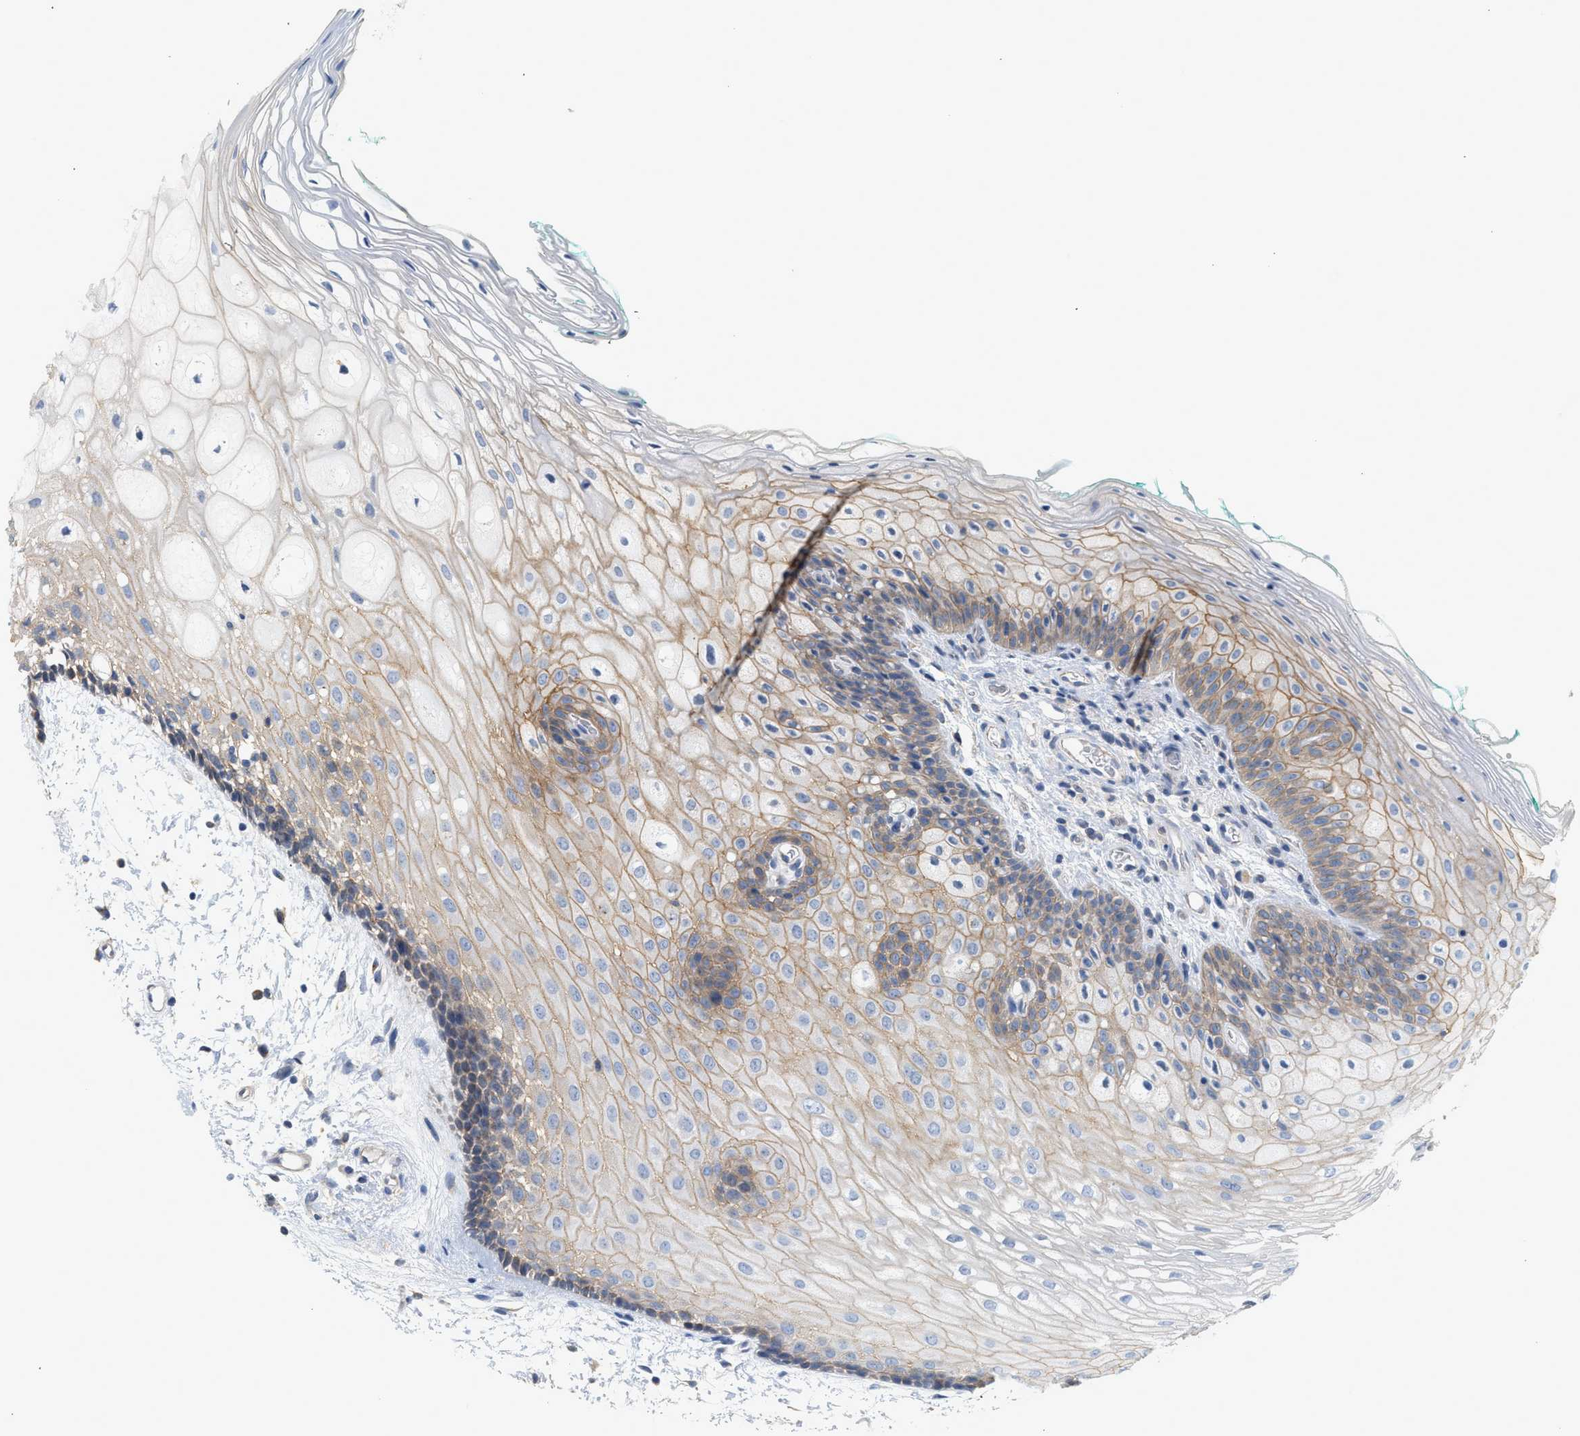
{"staining": {"intensity": "moderate", "quantity": "25%-75%", "location": "cytoplasmic/membranous"}, "tissue": "oral mucosa", "cell_type": "Squamous epithelial cells", "image_type": "normal", "snomed": [{"axis": "morphology", "description": "Normal tissue, NOS"}, {"axis": "topography", "description": "Skeletal muscle"}, {"axis": "topography", "description": "Oral tissue"}, {"axis": "topography", "description": "Peripheral nerve tissue"}], "caption": "Protein staining of normal oral mucosa displays moderate cytoplasmic/membranous expression in approximately 25%-75% of squamous epithelial cells.", "gene": "CTXN1", "patient": {"sex": "female", "age": 84}}